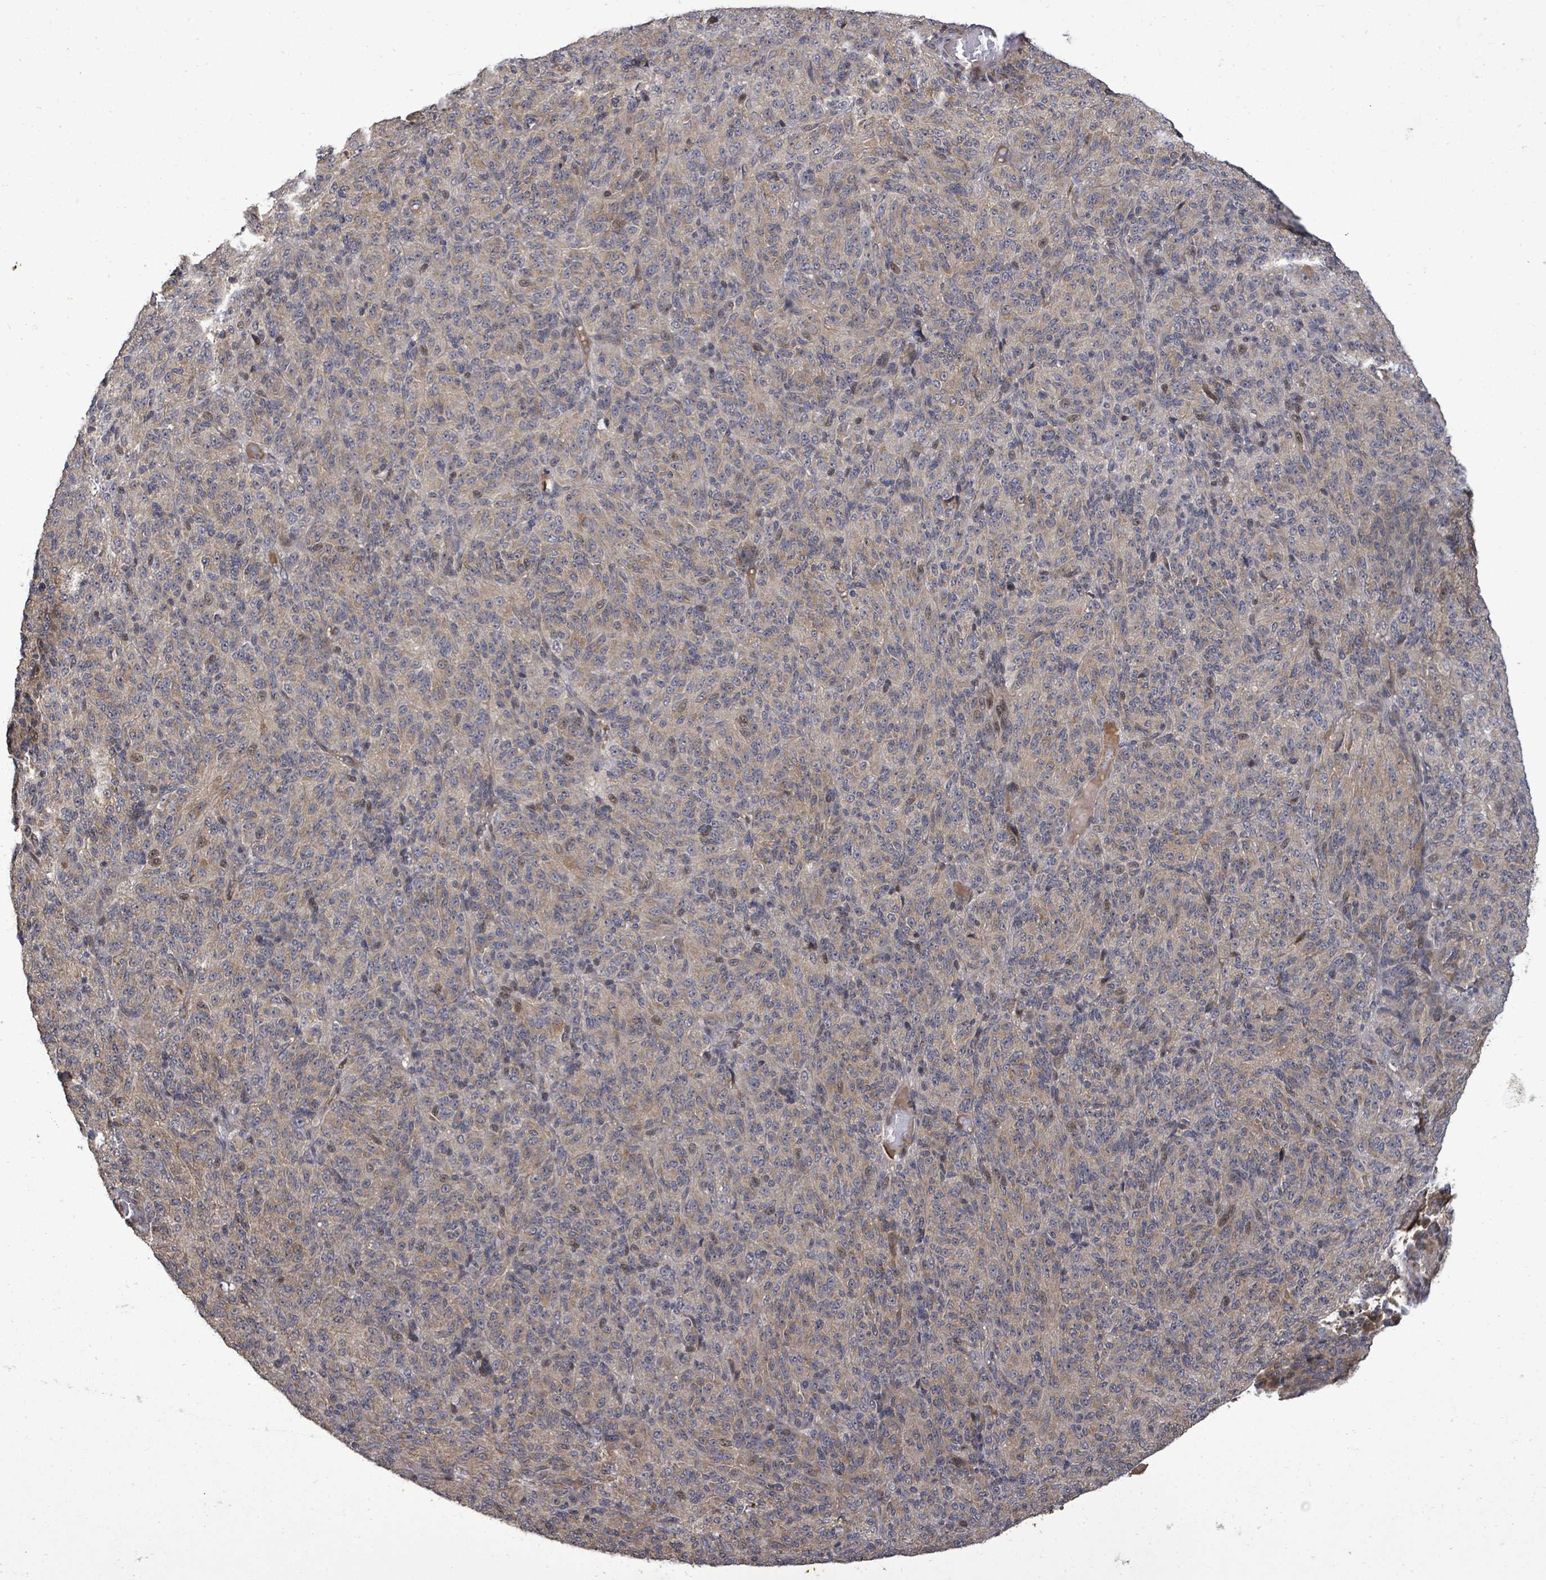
{"staining": {"intensity": "weak", "quantity": "25%-75%", "location": "cytoplasmic/membranous"}, "tissue": "melanoma", "cell_type": "Tumor cells", "image_type": "cancer", "snomed": [{"axis": "morphology", "description": "Malignant melanoma, Metastatic site"}, {"axis": "topography", "description": "Brain"}], "caption": "Malignant melanoma (metastatic site) stained with DAB (3,3'-diaminobenzidine) immunohistochemistry (IHC) shows low levels of weak cytoplasmic/membranous staining in about 25%-75% of tumor cells.", "gene": "KRTAP27-1", "patient": {"sex": "female", "age": 56}}